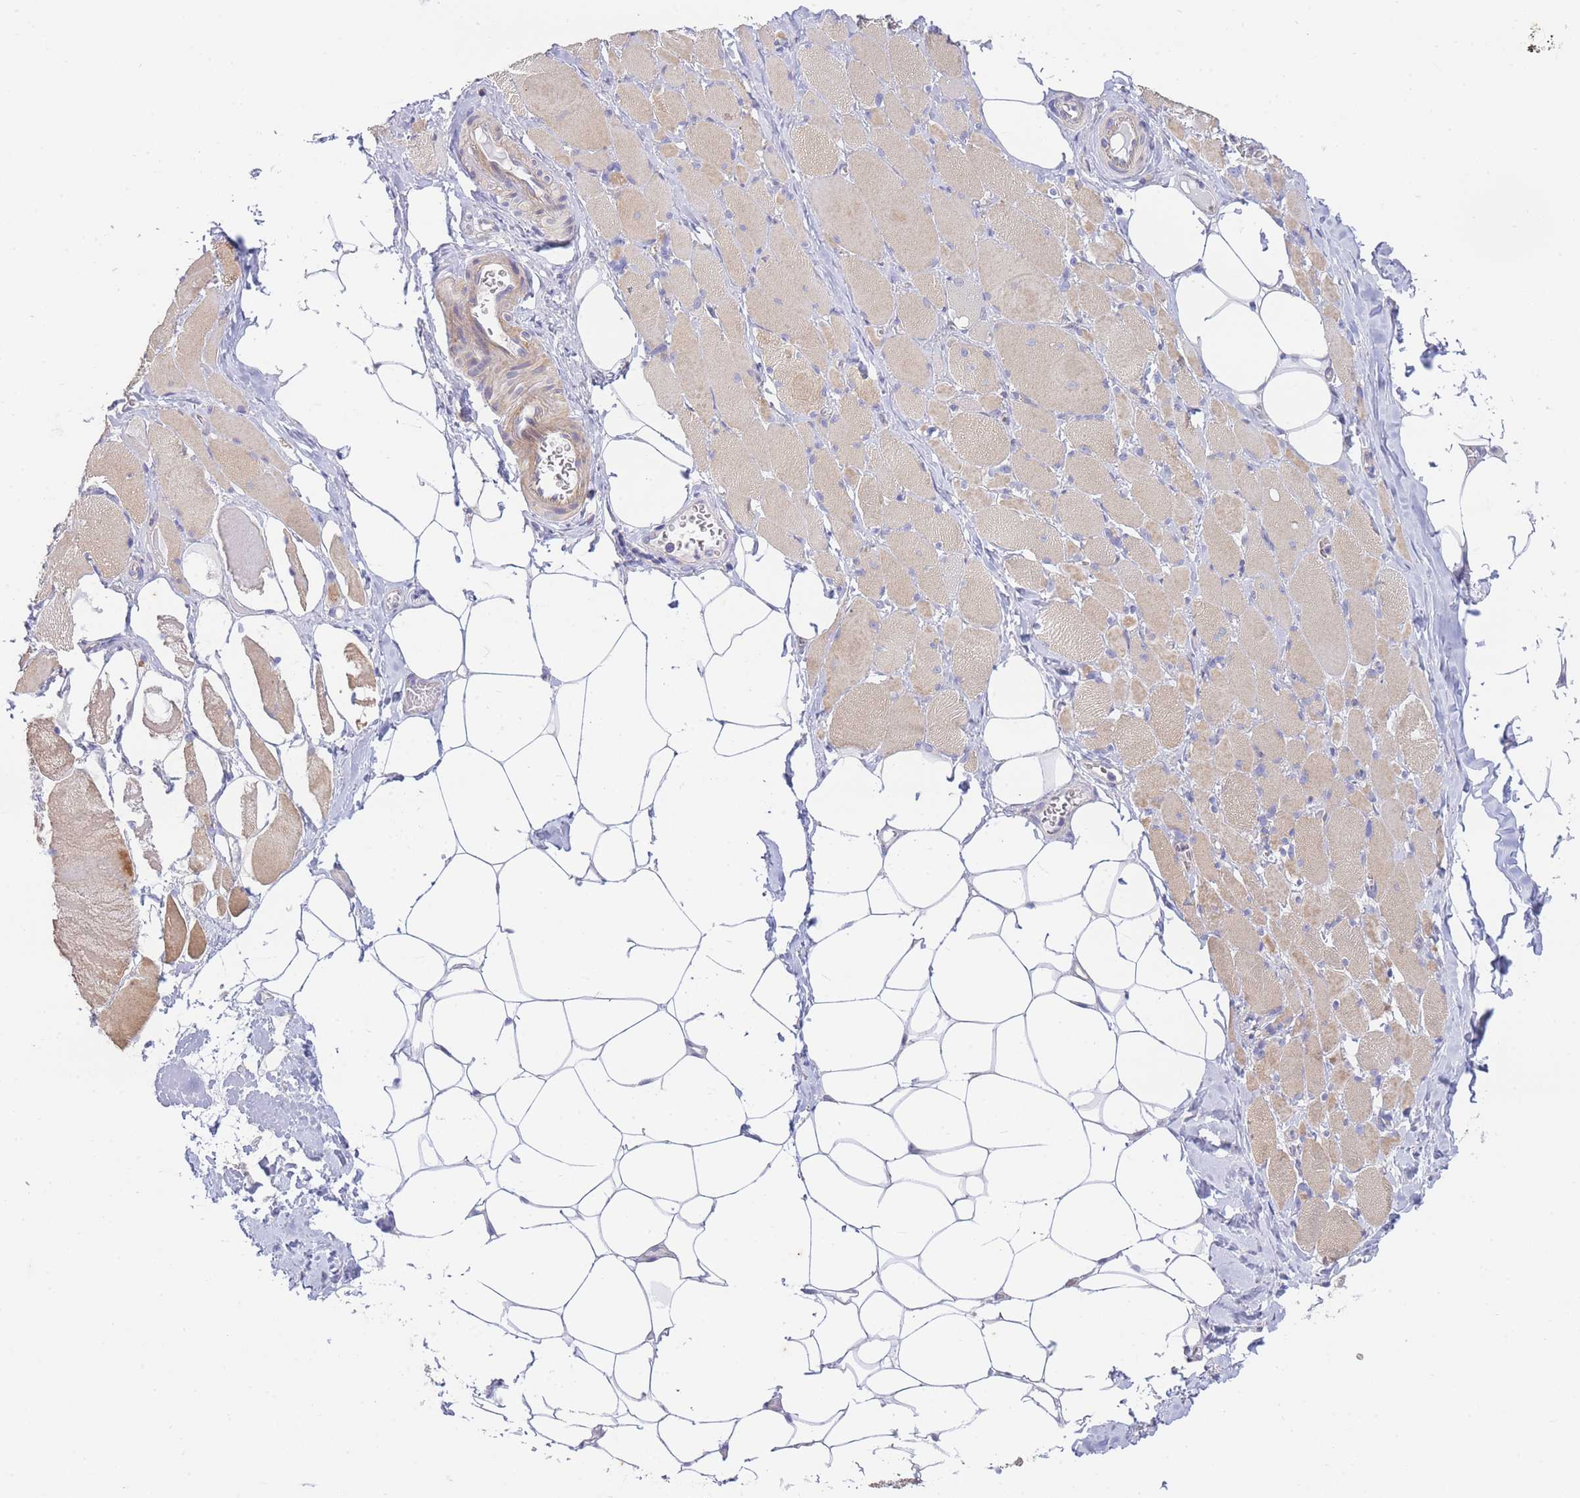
{"staining": {"intensity": "weak", "quantity": "25%-75%", "location": "cytoplasmic/membranous"}, "tissue": "skeletal muscle", "cell_type": "Myocytes", "image_type": "normal", "snomed": [{"axis": "morphology", "description": "Normal tissue, NOS"}, {"axis": "morphology", "description": "Basal cell carcinoma"}, {"axis": "topography", "description": "Skeletal muscle"}], "caption": "The immunohistochemical stain labels weak cytoplasmic/membranous expression in myocytes of normal skeletal muscle. Nuclei are stained in blue.", "gene": "SUGT1", "patient": {"sex": "female", "age": 64}}